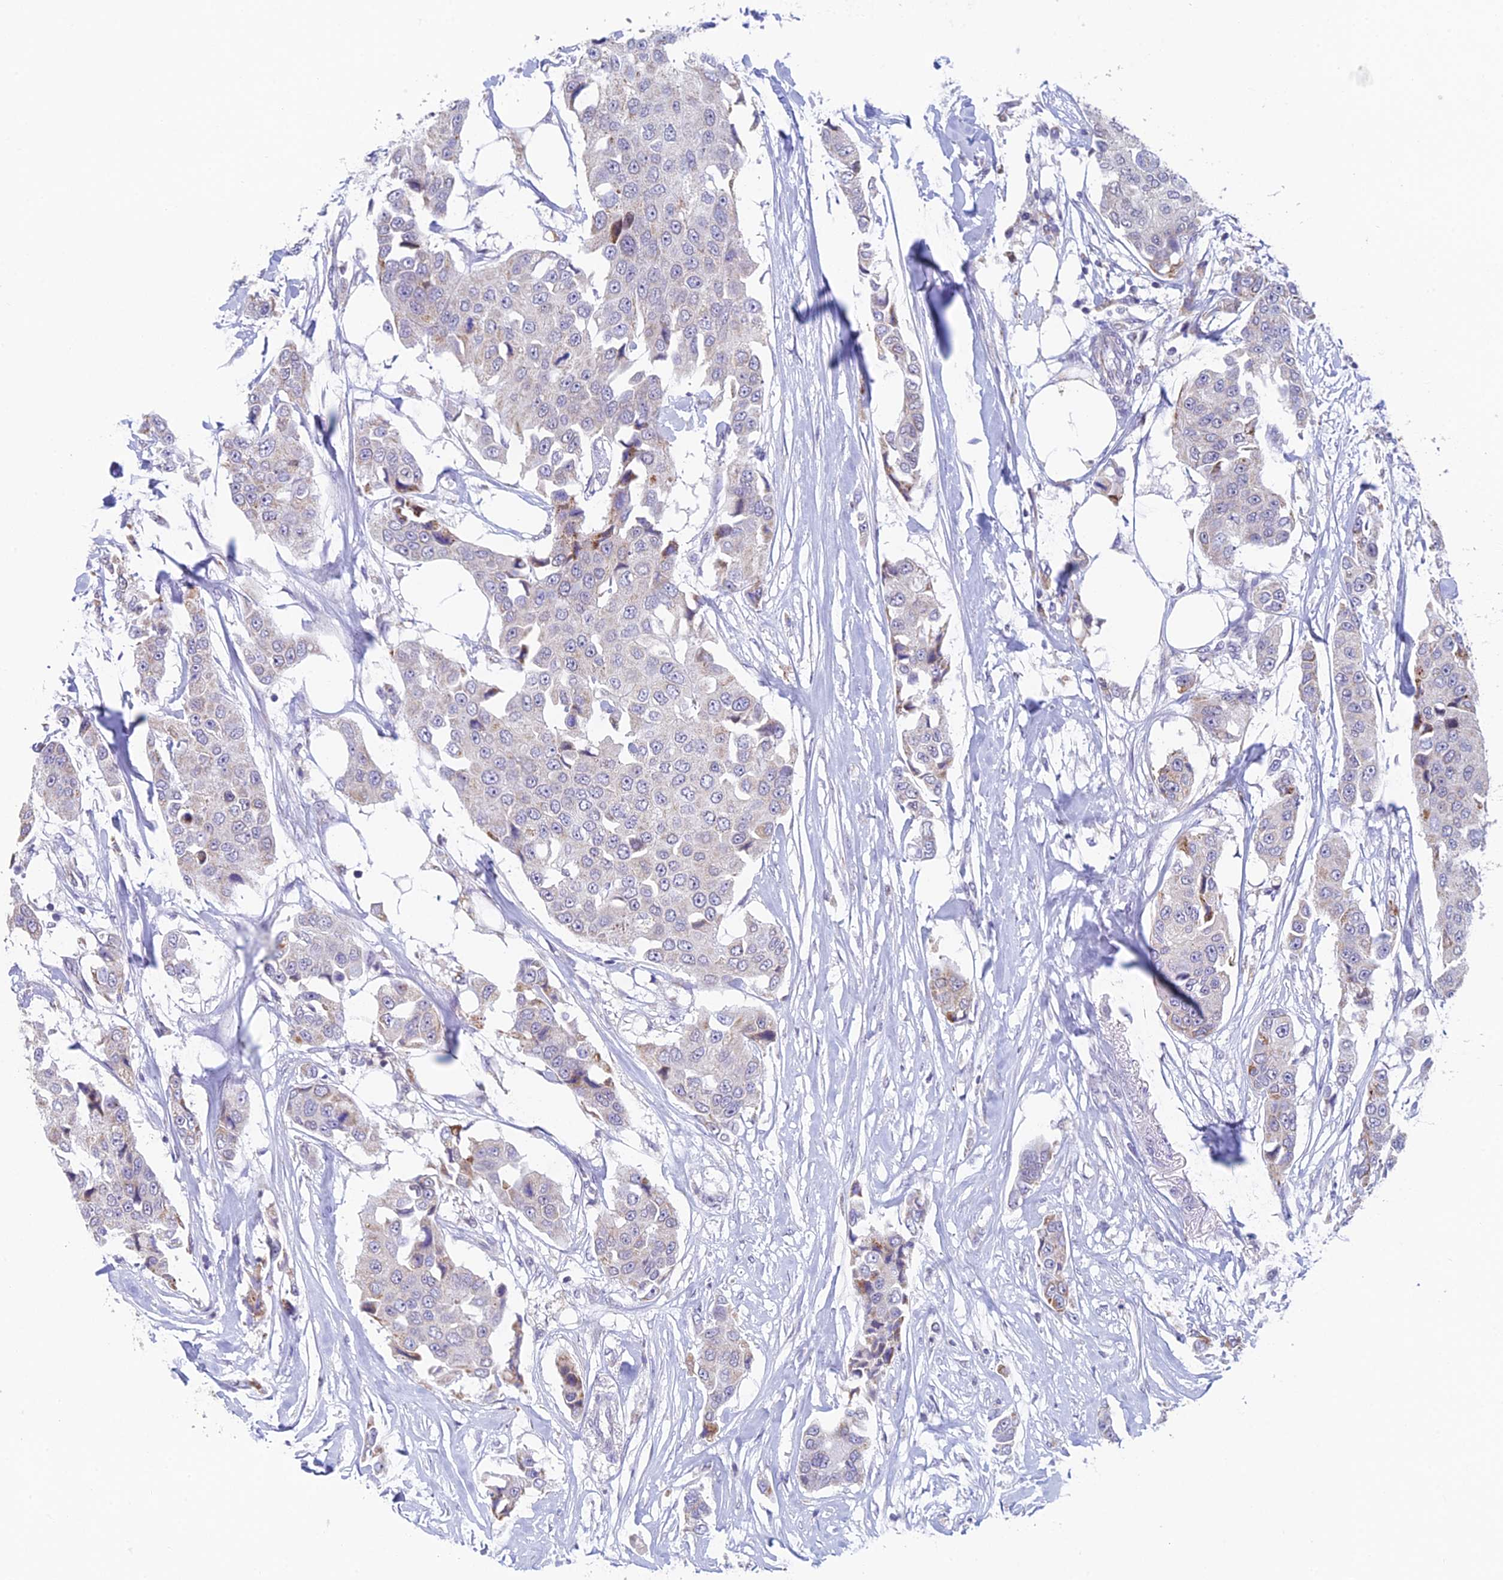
{"staining": {"intensity": "negative", "quantity": "none", "location": "none"}, "tissue": "breast cancer", "cell_type": "Tumor cells", "image_type": "cancer", "snomed": [{"axis": "morphology", "description": "Duct carcinoma"}, {"axis": "topography", "description": "Breast"}], "caption": "A micrograph of breast infiltrating ductal carcinoma stained for a protein demonstrates no brown staining in tumor cells.", "gene": "REXO5", "patient": {"sex": "female", "age": 80}}